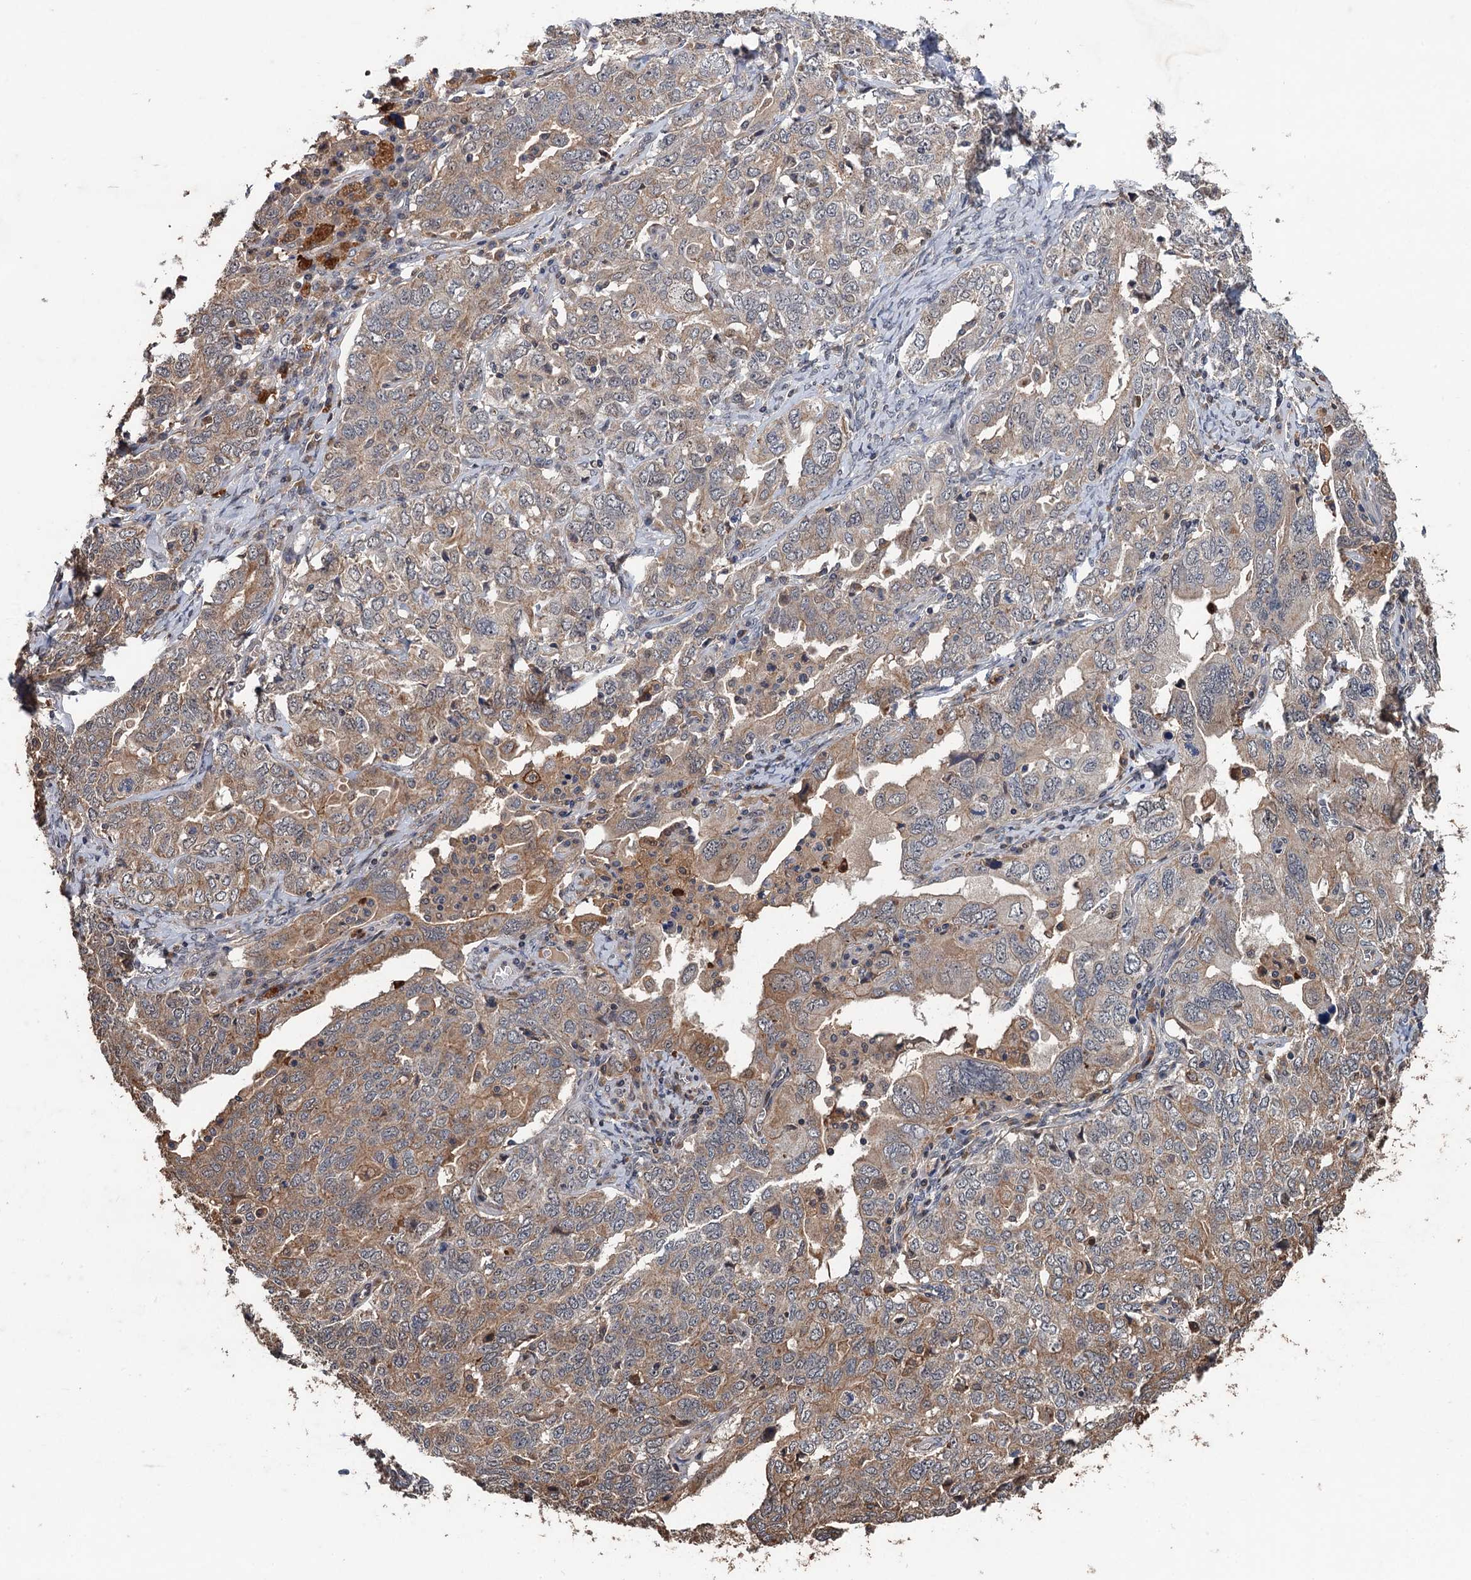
{"staining": {"intensity": "moderate", "quantity": ">75%", "location": "cytoplasmic/membranous,nuclear"}, "tissue": "ovarian cancer", "cell_type": "Tumor cells", "image_type": "cancer", "snomed": [{"axis": "morphology", "description": "Carcinoma, endometroid"}, {"axis": "topography", "description": "Ovary"}], "caption": "This micrograph displays endometroid carcinoma (ovarian) stained with immunohistochemistry (IHC) to label a protein in brown. The cytoplasmic/membranous and nuclear of tumor cells show moderate positivity for the protein. Nuclei are counter-stained blue.", "gene": "ZNF438", "patient": {"sex": "female", "age": 62}}